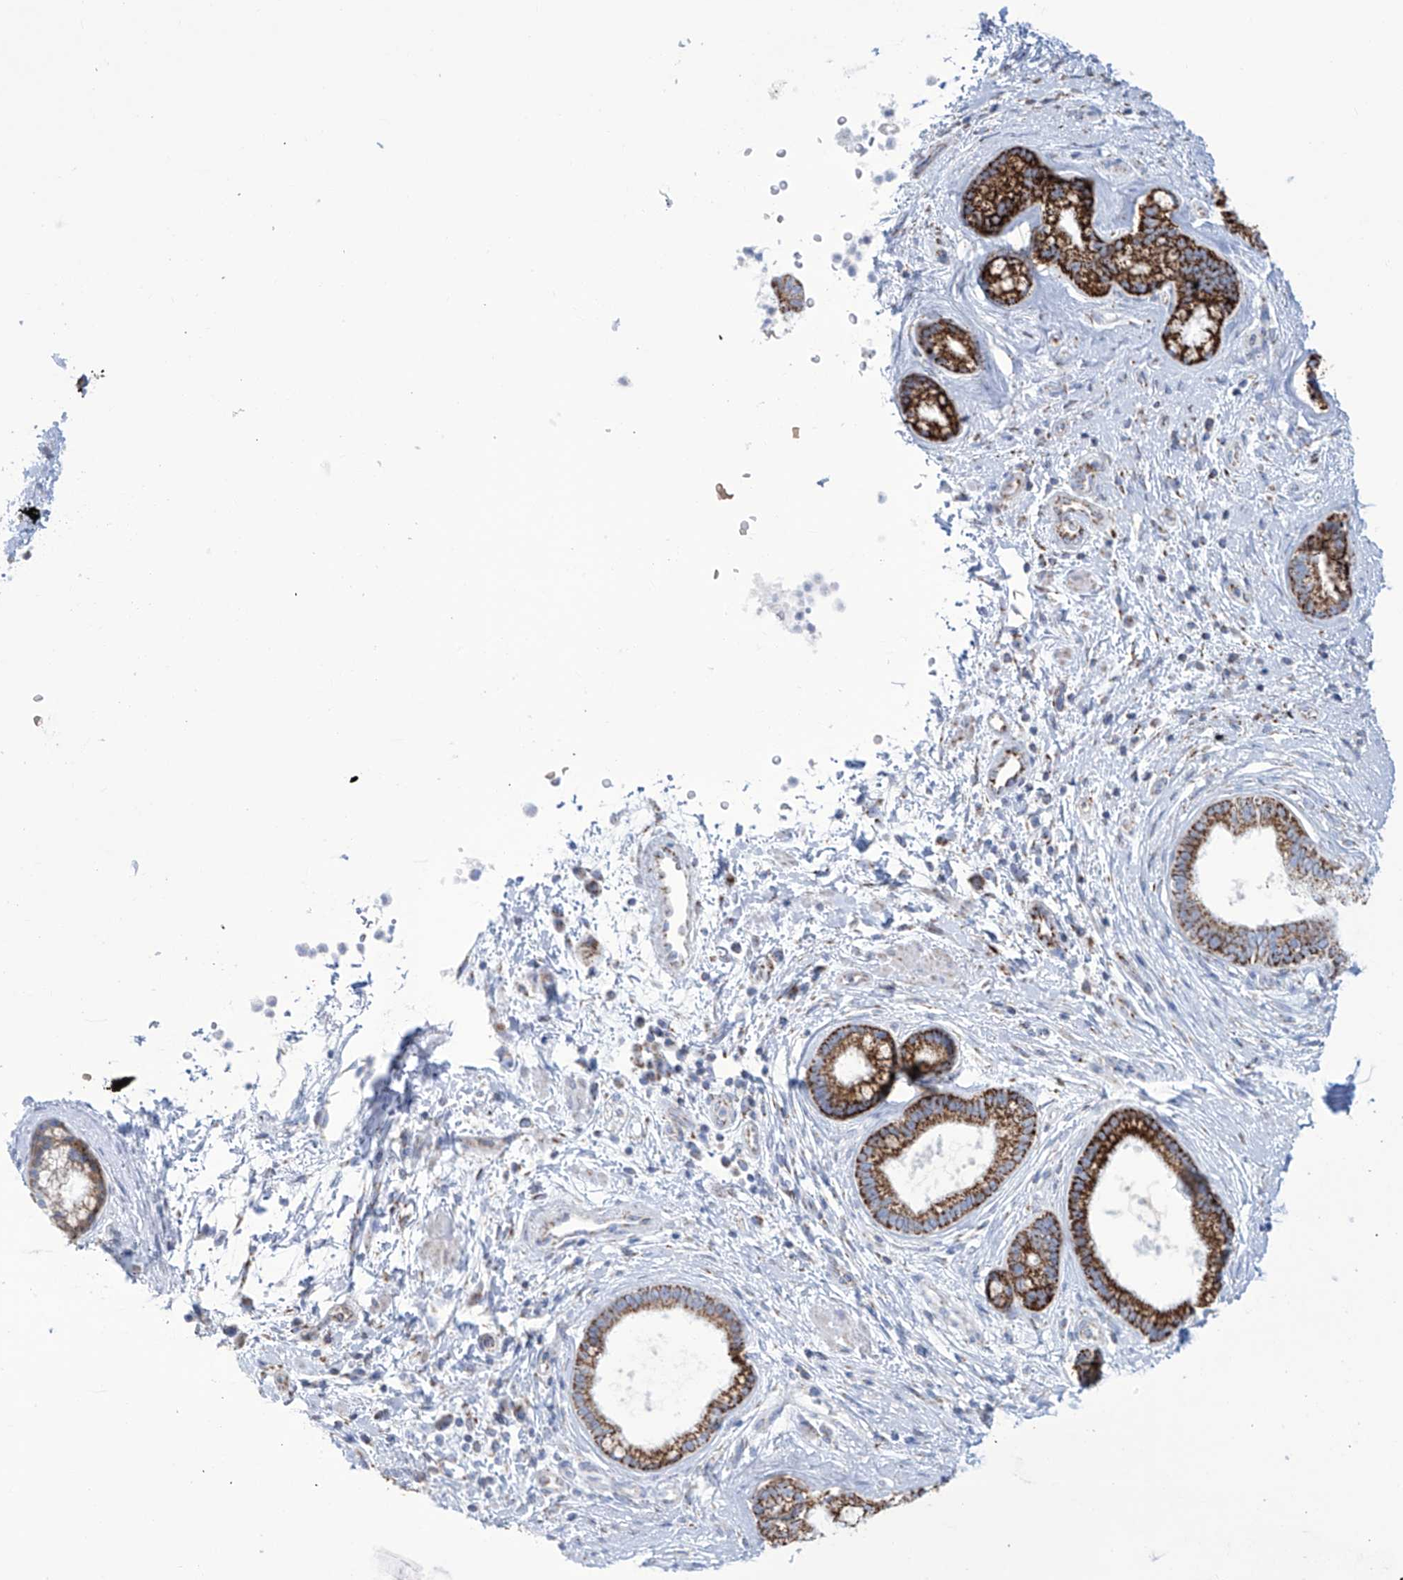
{"staining": {"intensity": "strong", "quantity": "25%-75%", "location": "cytoplasmic/membranous"}, "tissue": "pancreatic cancer", "cell_type": "Tumor cells", "image_type": "cancer", "snomed": [{"axis": "morphology", "description": "Adenocarcinoma, NOS"}, {"axis": "topography", "description": "Pancreas"}], "caption": "A photomicrograph of pancreatic cancer stained for a protein reveals strong cytoplasmic/membranous brown staining in tumor cells.", "gene": "ALDH6A1", "patient": {"sex": "female", "age": 73}}